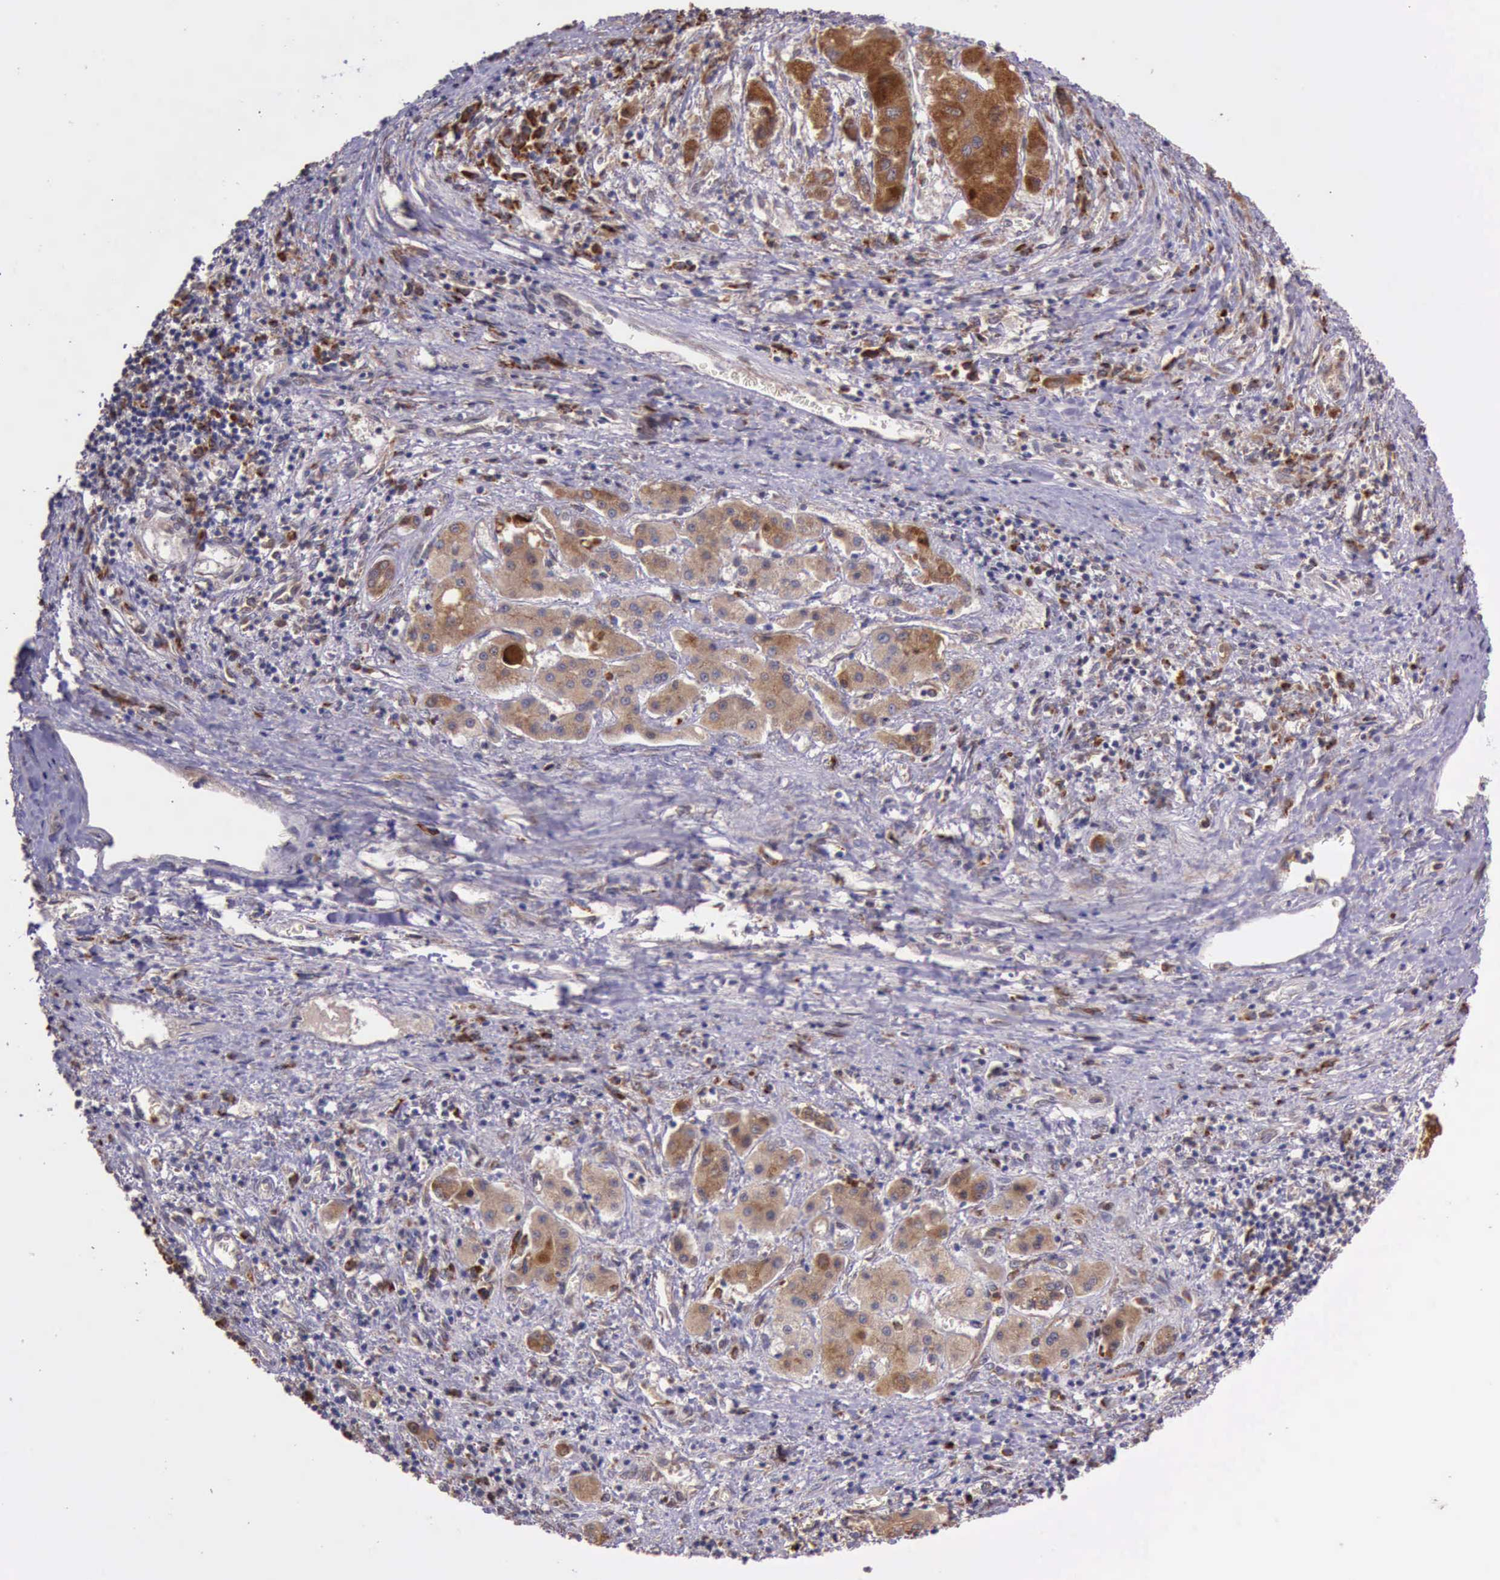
{"staining": {"intensity": "moderate", "quantity": ">75%", "location": "cytoplasmic/membranous"}, "tissue": "liver cancer", "cell_type": "Tumor cells", "image_type": "cancer", "snomed": [{"axis": "morphology", "description": "Carcinoma, Hepatocellular, NOS"}, {"axis": "topography", "description": "Liver"}], "caption": "Moderate cytoplasmic/membranous protein expression is present in about >75% of tumor cells in liver cancer (hepatocellular carcinoma).", "gene": "ARMCX3", "patient": {"sex": "male", "age": 24}}